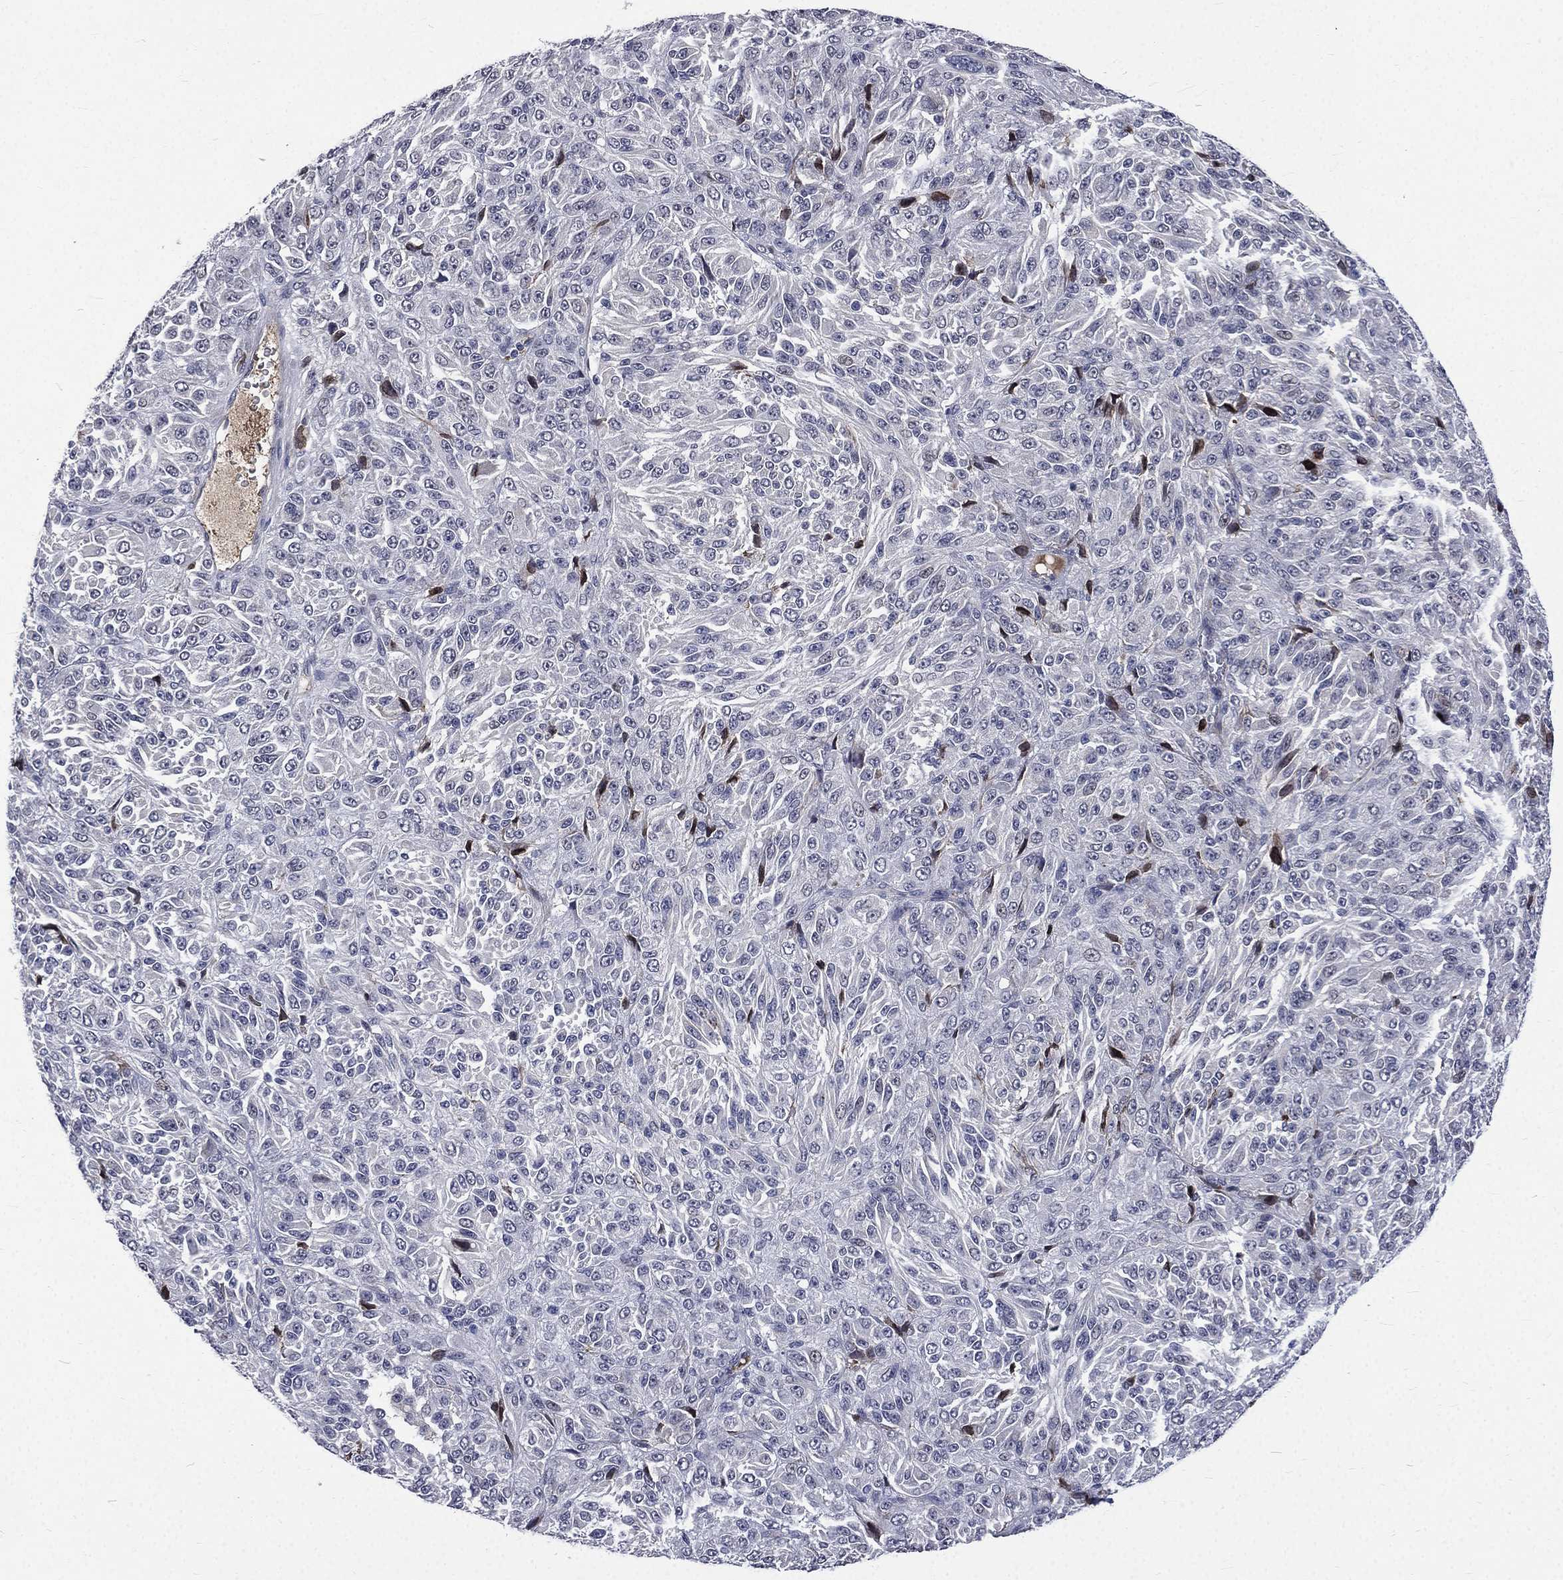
{"staining": {"intensity": "negative", "quantity": "none", "location": "none"}, "tissue": "melanoma", "cell_type": "Tumor cells", "image_type": "cancer", "snomed": [{"axis": "morphology", "description": "Malignant melanoma, Metastatic site"}, {"axis": "topography", "description": "Brain"}], "caption": "This is an immunohistochemistry photomicrograph of malignant melanoma (metastatic site). There is no positivity in tumor cells.", "gene": "FGG", "patient": {"sex": "female", "age": 56}}